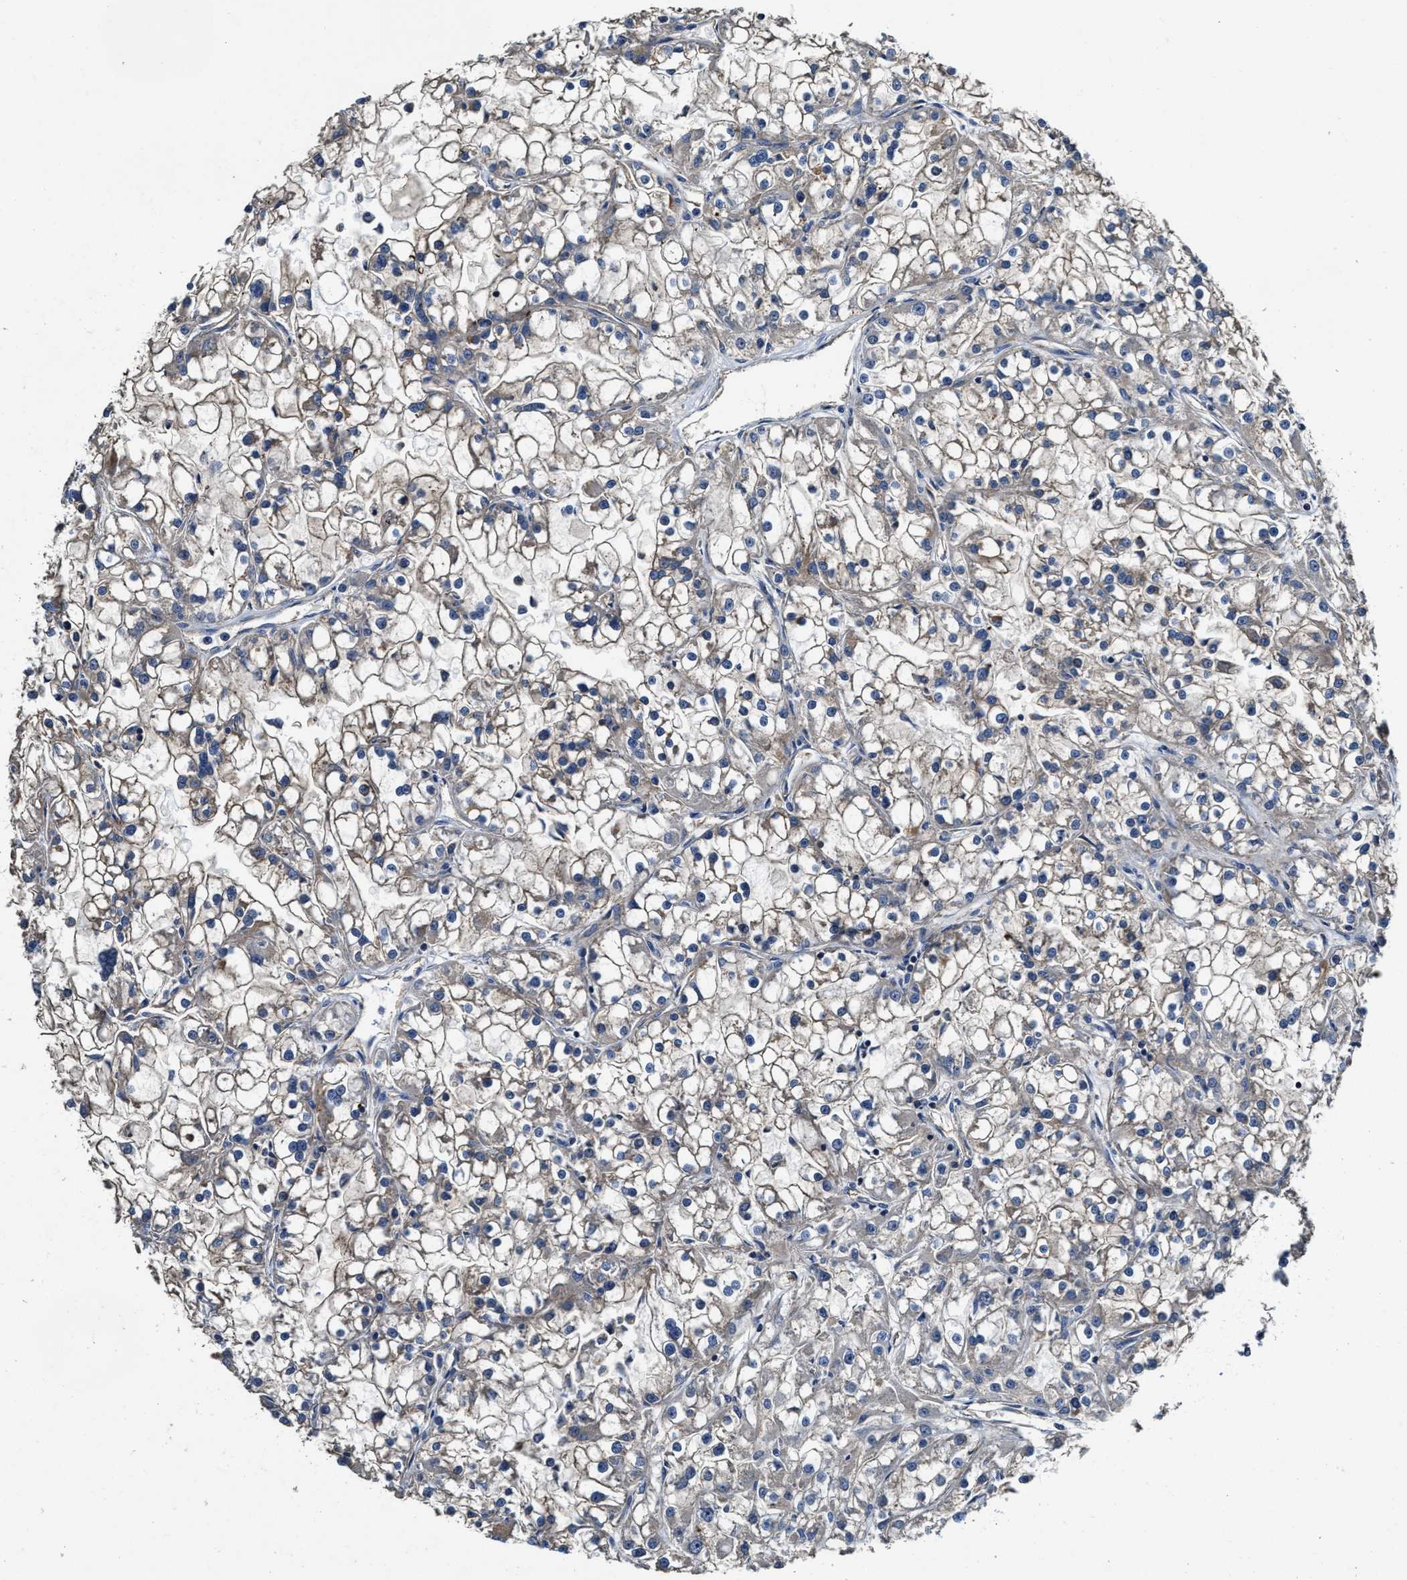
{"staining": {"intensity": "negative", "quantity": "none", "location": "none"}, "tissue": "renal cancer", "cell_type": "Tumor cells", "image_type": "cancer", "snomed": [{"axis": "morphology", "description": "Adenocarcinoma, NOS"}, {"axis": "topography", "description": "Kidney"}], "caption": "The histopathology image demonstrates no staining of tumor cells in renal cancer (adenocarcinoma). (Brightfield microscopy of DAB IHC at high magnification).", "gene": "PTAR1", "patient": {"sex": "female", "age": 52}}